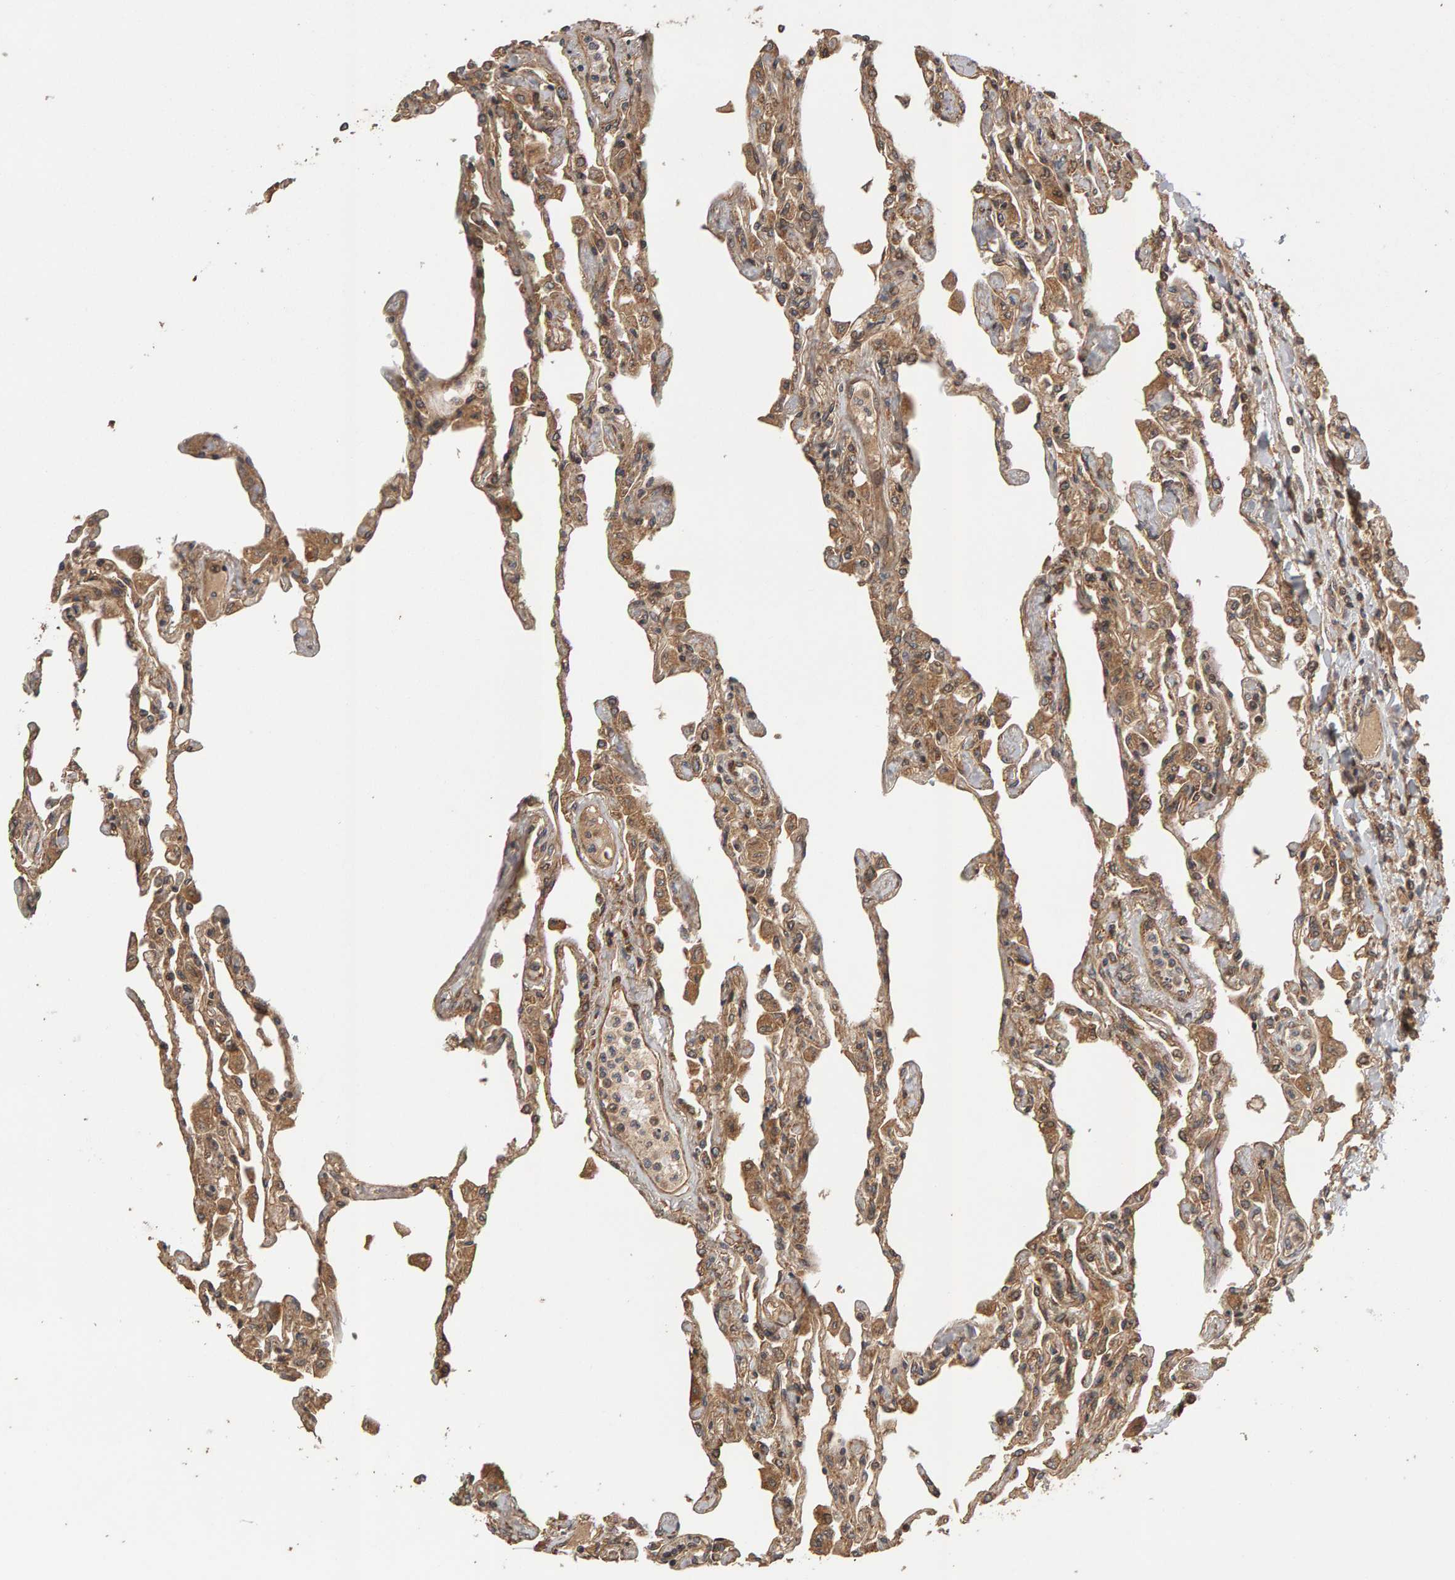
{"staining": {"intensity": "moderate", "quantity": ">75%", "location": "cytoplasmic/membranous"}, "tissue": "lung", "cell_type": "Alveolar cells", "image_type": "normal", "snomed": [{"axis": "morphology", "description": "Normal tissue, NOS"}, {"axis": "topography", "description": "Bronchus"}, {"axis": "topography", "description": "Lung"}], "caption": "A photomicrograph of lung stained for a protein reveals moderate cytoplasmic/membranous brown staining in alveolar cells. (Stains: DAB in brown, nuclei in blue, Microscopy: brightfield microscopy at high magnification).", "gene": "ZFAND1", "patient": {"sex": "female", "age": 49}}